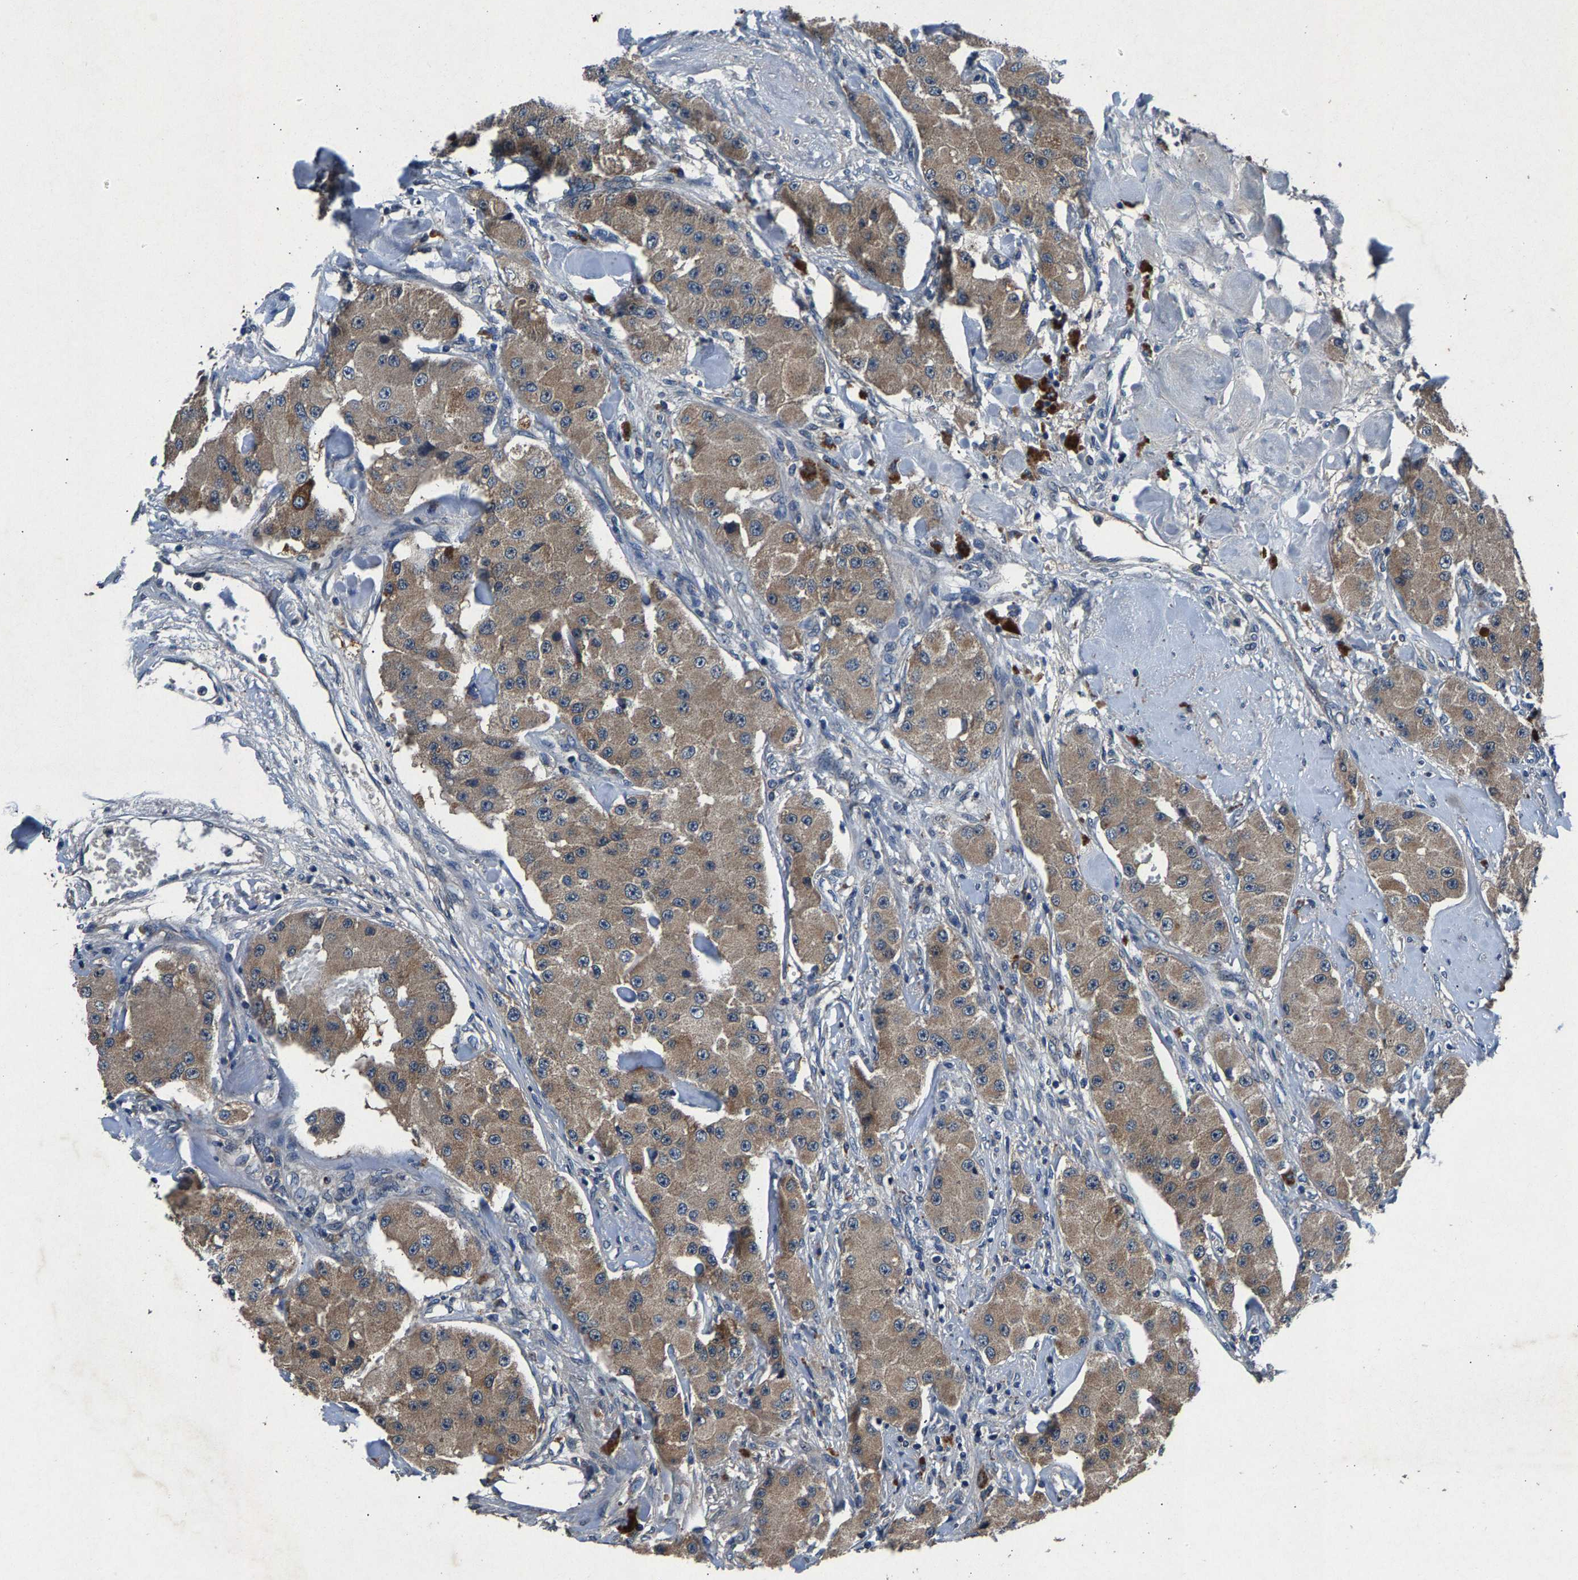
{"staining": {"intensity": "moderate", "quantity": ">75%", "location": "cytoplasmic/membranous"}, "tissue": "carcinoid", "cell_type": "Tumor cells", "image_type": "cancer", "snomed": [{"axis": "morphology", "description": "Carcinoid, malignant, NOS"}, {"axis": "topography", "description": "Pancreas"}], "caption": "This photomicrograph demonstrates immunohistochemistry (IHC) staining of human carcinoid, with medium moderate cytoplasmic/membranous positivity in about >75% of tumor cells.", "gene": "PRXL2C", "patient": {"sex": "male", "age": 41}}